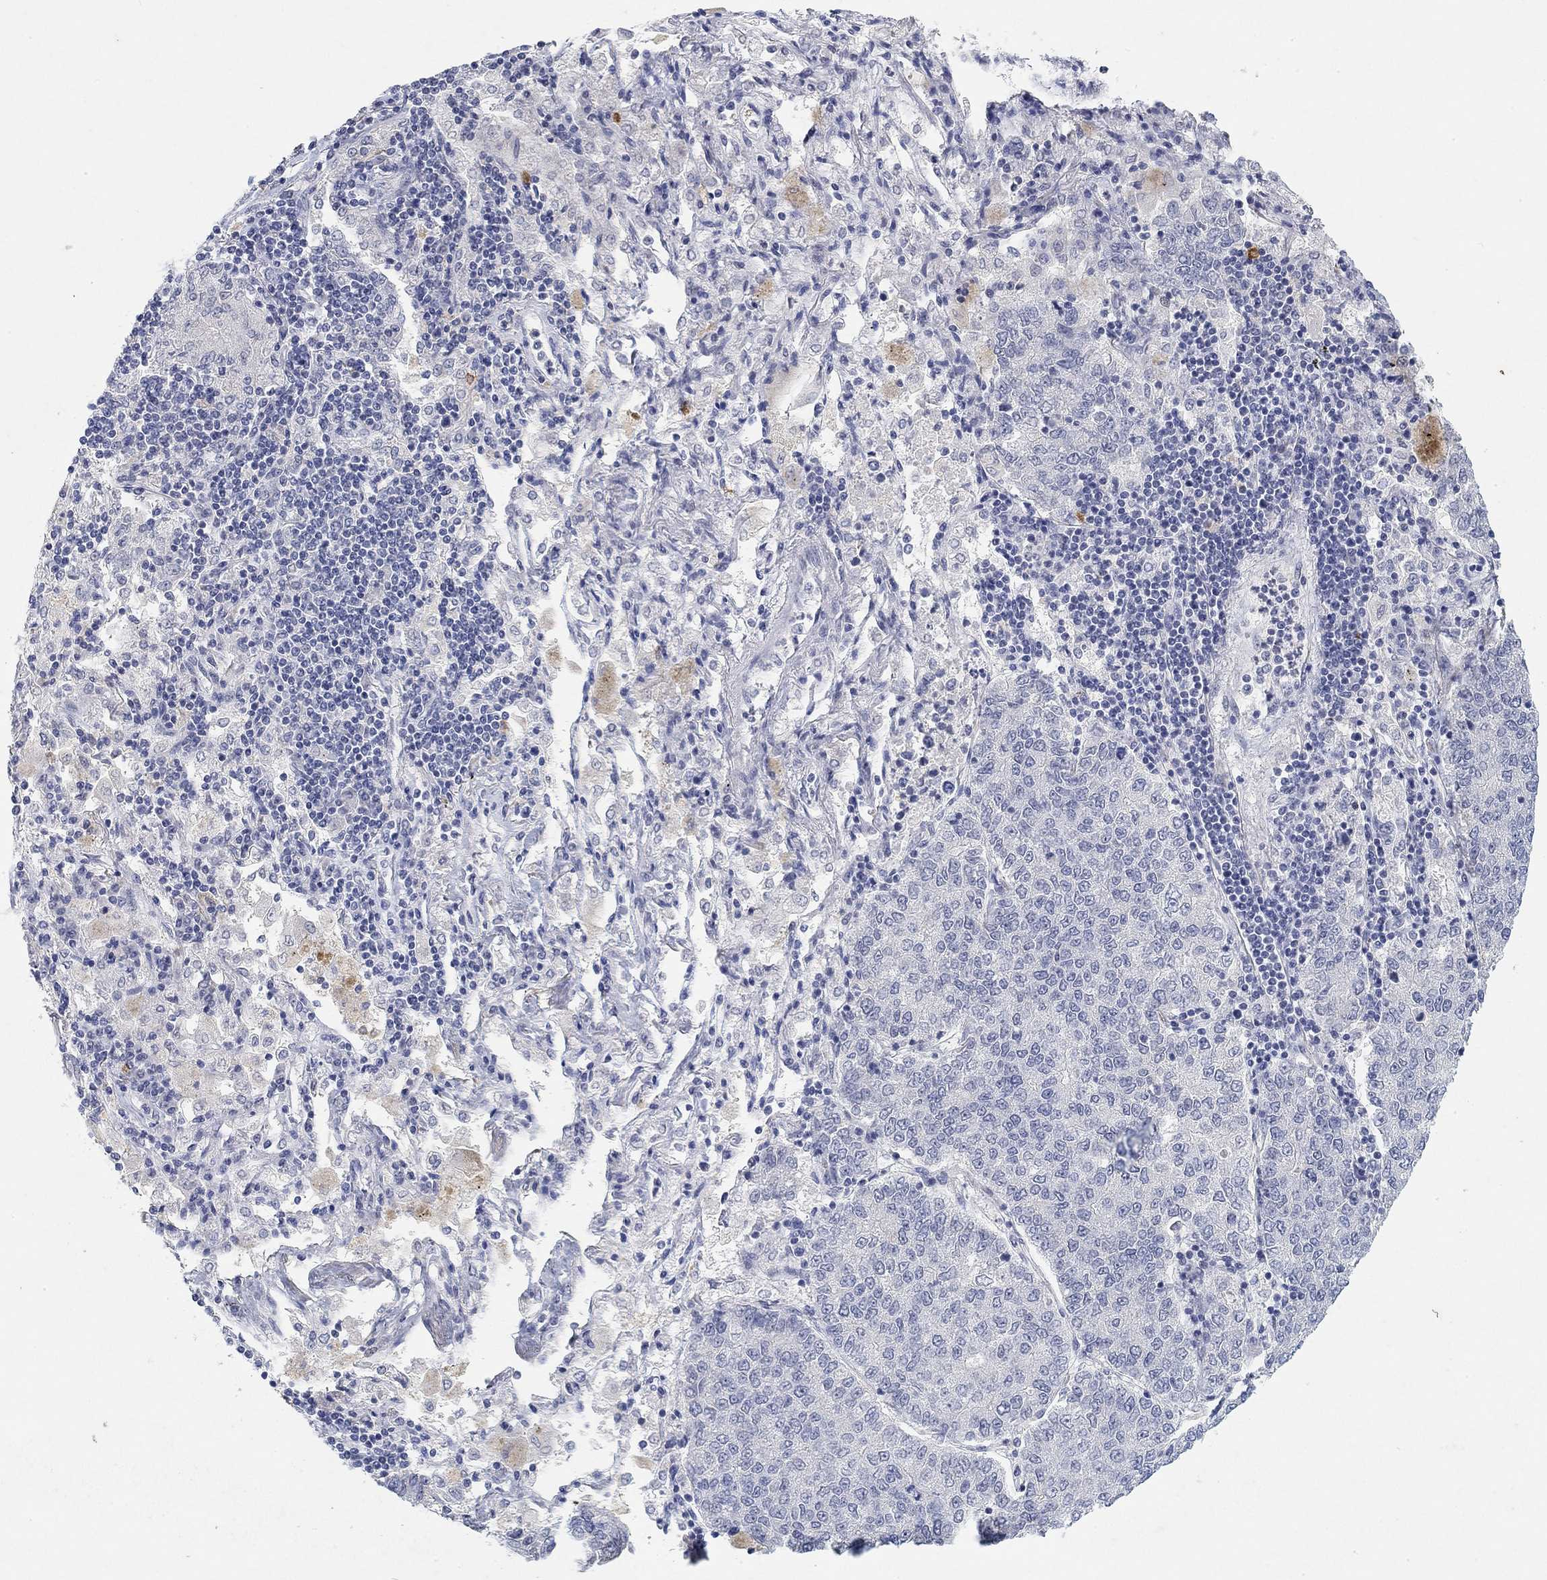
{"staining": {"intensity": "negative", "quantity": "none", "location": "none"}, "tissue": "lung cancer", "cell_type": "Tumor cells", "image_type": "cancer", "snomed": [{"axis": "morphology", "description": "Adenocarcinoma, NOS"}, {"axis": "topography", "description": "Lung"}], "caption": "There is no significant expression in tumor cells of adenocarcinoma (lung). (DAB (3,3'-diaminobenzidine) immunohistochemistry, high magnification).", "gene": "VAT1L", "patient": {"sex": "male", "age": 49}}